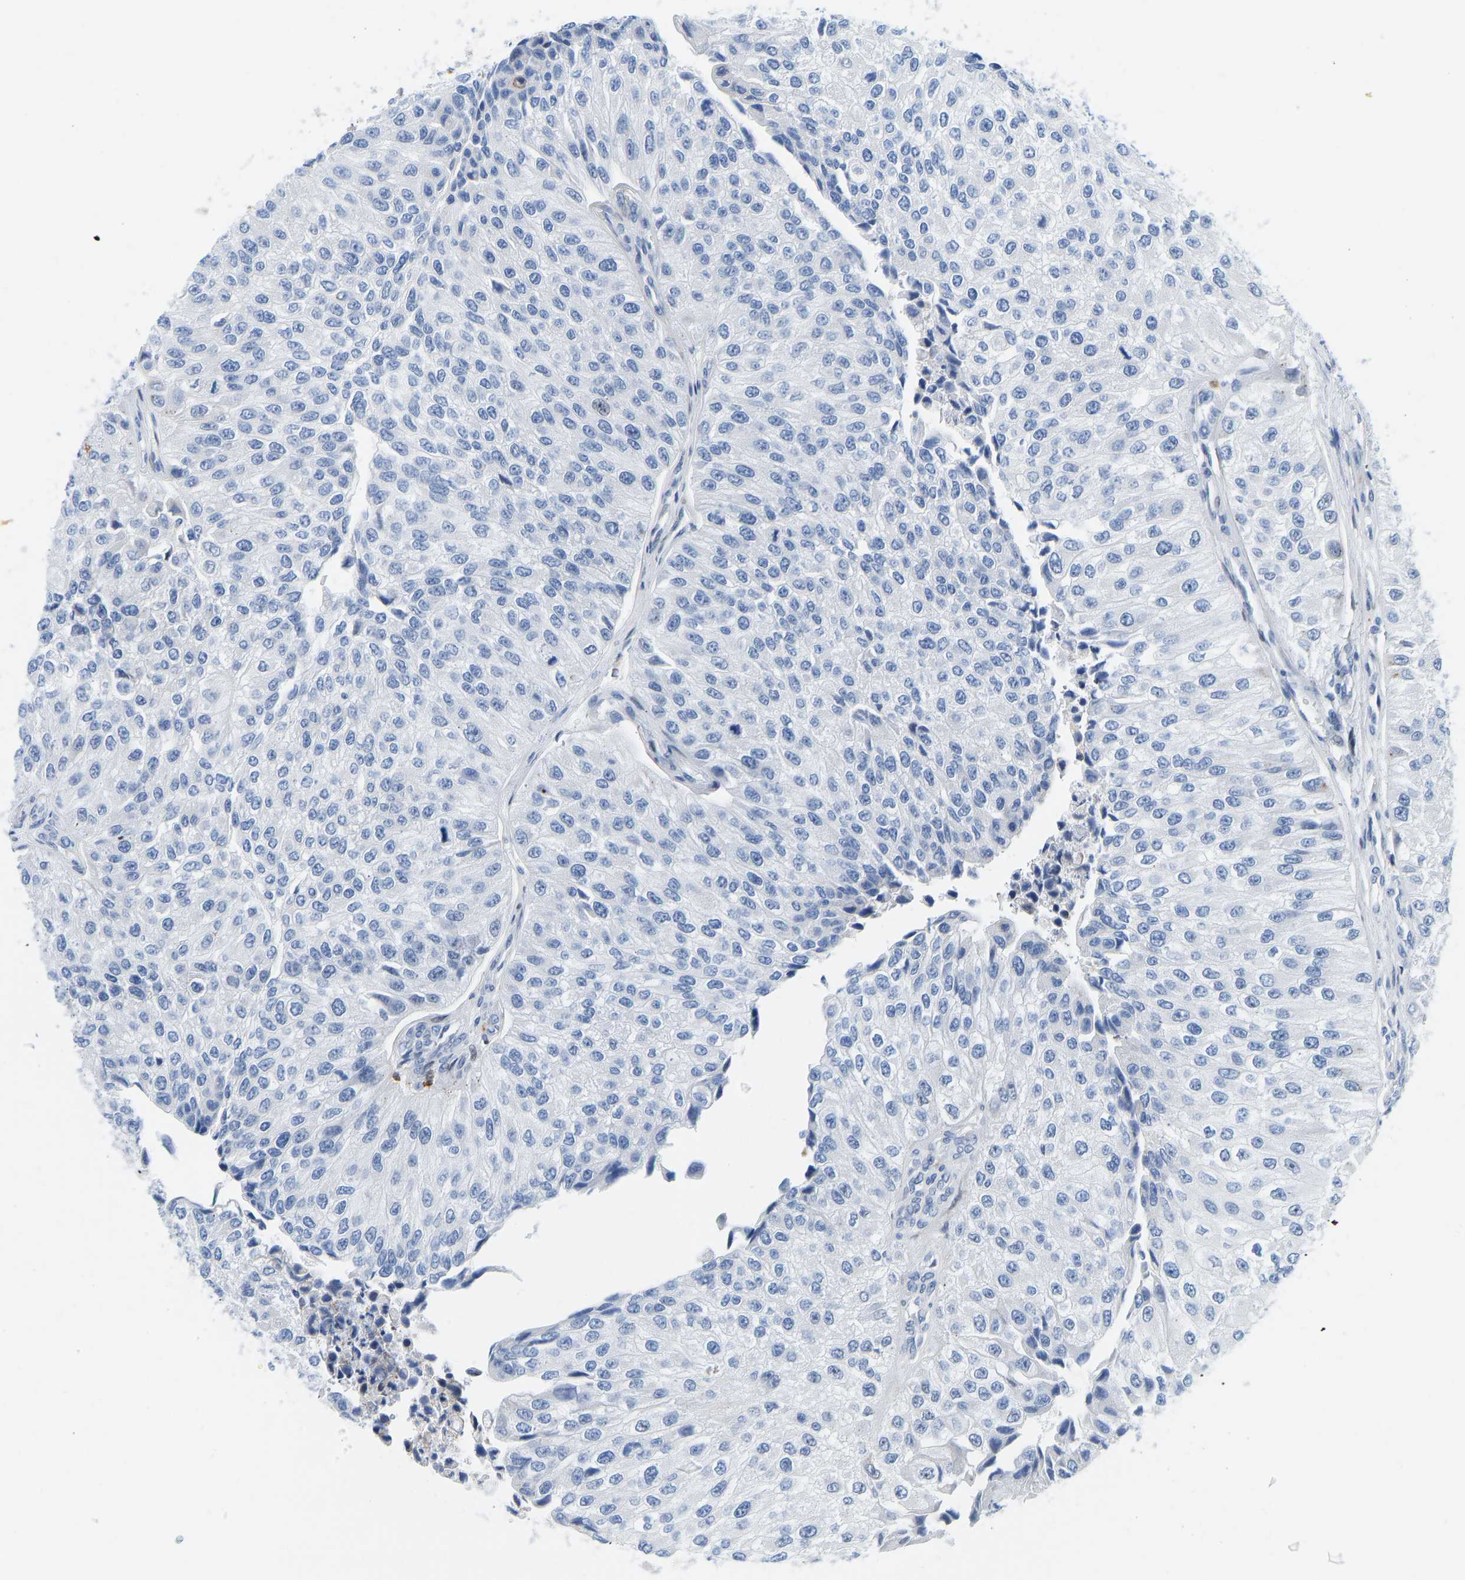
{"staining": {"intensity": "negative", "quantity": "none", "location": "none"}, "tissue": "urothelial cancer", "cell_type": "Tumor cells", "image_type": "cancer", "snomed": [{"axis": "morphology", "description": "Urothelial carcinoma, High grade"}, {"axis": "topography", "description": "Kidney"}, {"axis": "topography", "description": "Urinary bladder"}], "caption": "Tumor cells show no significant staining in urothelial cancer.", "gene": "HDAC5", "patient": {"sex": "male", "age": 77}}